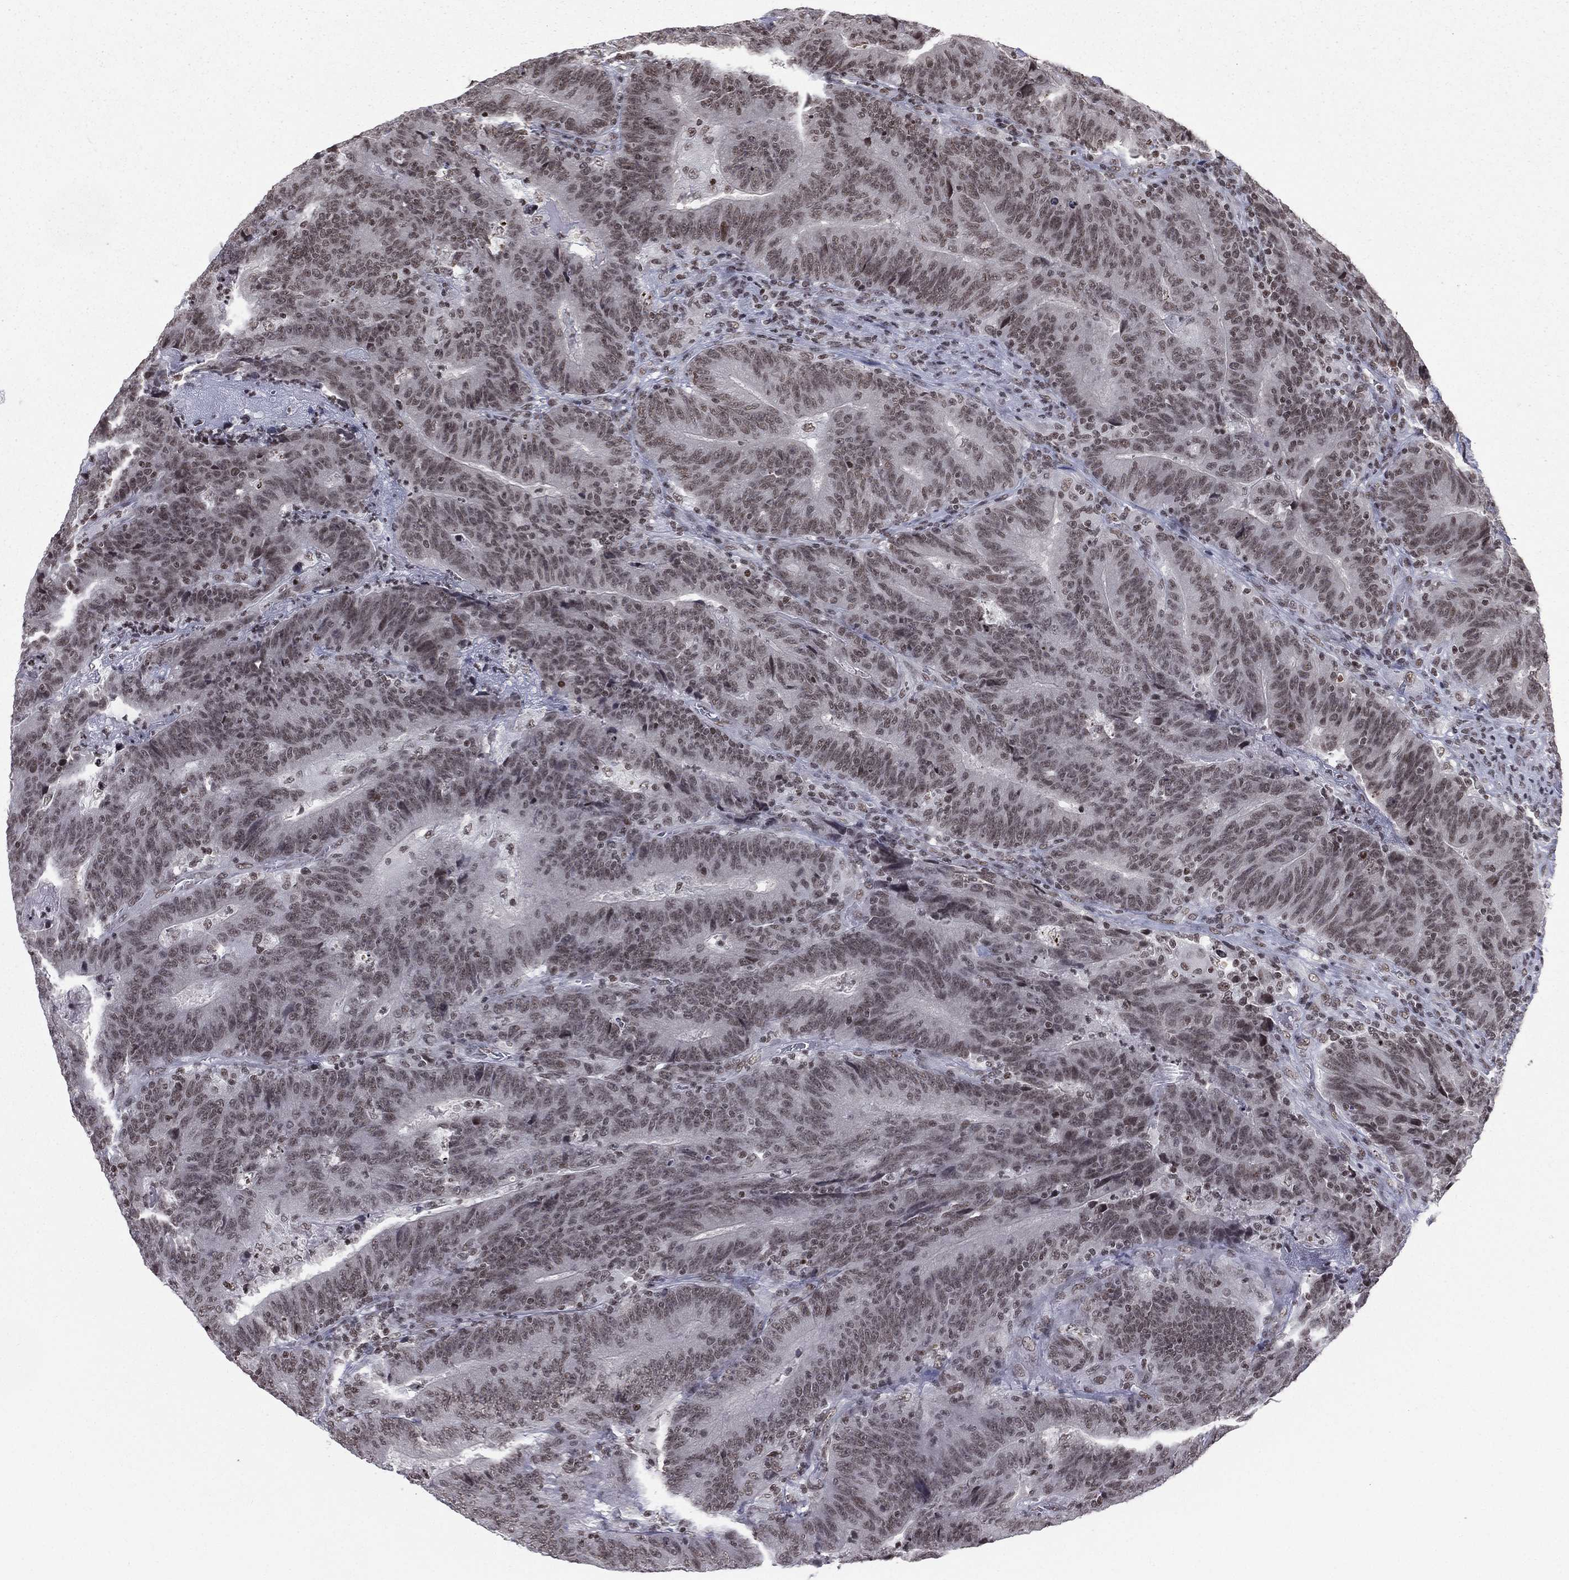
{"staining": {"intensity": "weak", "quantity": ">75%", "location": "nuclear"}, "tissue": "colorectal cancer", "cell_type": "Tumor cells", "image_type": "cancer", "snomed": [{"axis": "morphology", "description": "Adenocarcinoma, NOS"}, {"axis": "topography", "description": "Colon"}], "caption": "Adenocarcinoma (colorectal) was stained to show a protein in brown. There is low levels of weak nuclear positivity in approximately >75% of tumor cells.", "gene": "RFX7", "patient": {"sex": "female", "age": 75}}